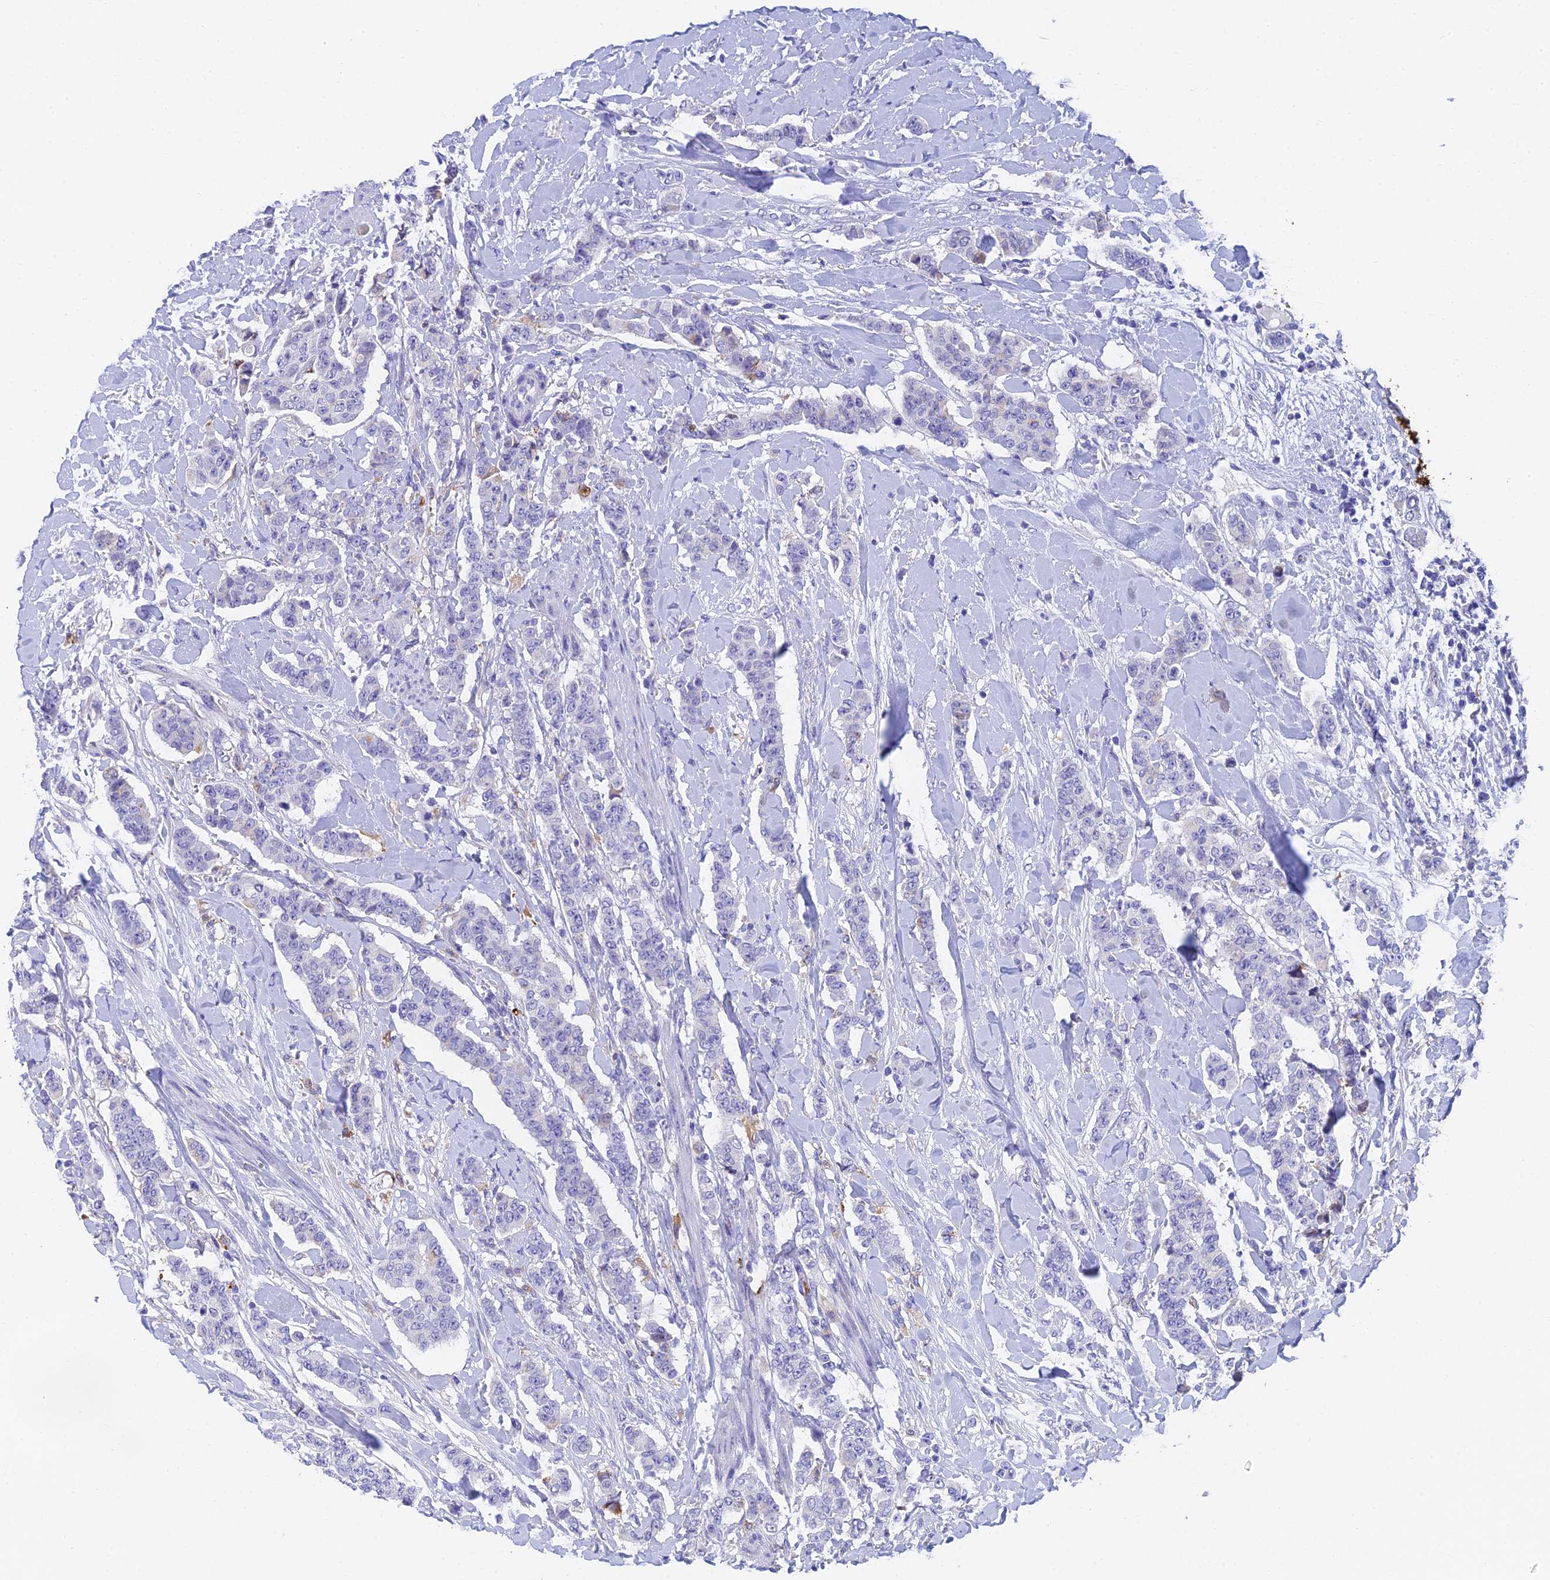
{"staining": {"intensity": "negative", "quantity": "none", "location": "none"}, "tissue": "breast cancer", "cell_type": "Tumor cells", "image_type": "cancer", "snomed": [{"axis": "morphology", "description": "Duct carcinoma"}, {"axis": "topography", "description": "Breast"}], "caption": "Tumor cells show no significant staining in infiltrating ductal carcinoma (breast).", "gene": "ADAMTS13", "patient": {"sex": "female", "age": 40}}